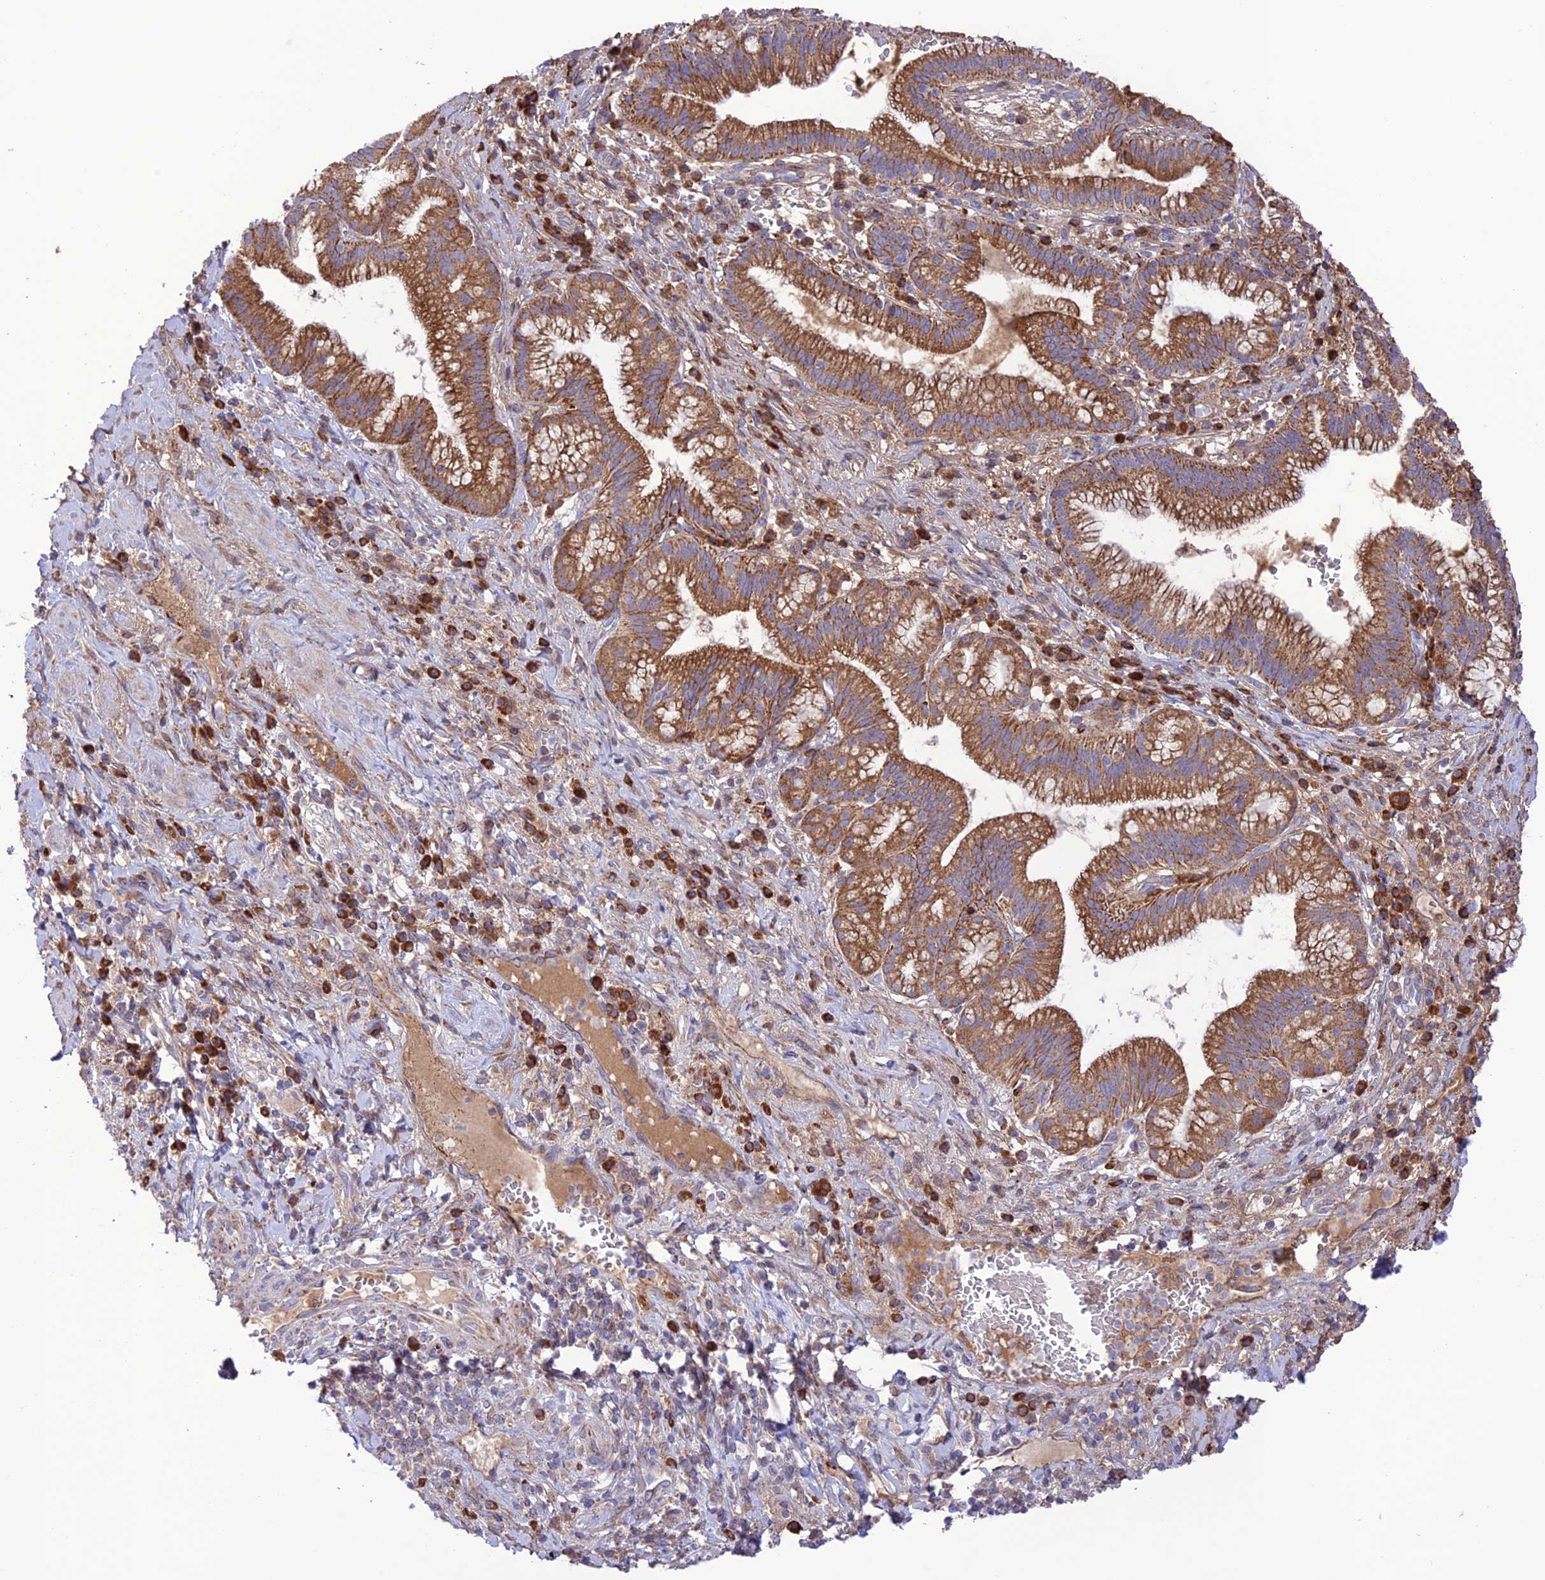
{"staining": {"intensity": "strong", "quantity": ">75%", "location": "cytoplasmic/membranous"}, "tissue": "pancreatic cancer", "cell_type": "Tumor cells", "image_type": "cancer", "snomed": [{"axis": "morphology", "description": "Adenocarcinoma, NOS"}, {"axis": "topography", "description": "Pancreas"}], "caption": "IHC photomicrograph of neoplastic tissue: adenocarcinoma (pancreatic) stained using immunohistochemistry (IHC) shows high levels of strong protein expression localized specifically in the cytoplasmic/membranous of tumor cells, appearing as a cytoplasmic/membranous brown color.", "gene": "UAP1L1", "patient": {"sex": "male", "age": 72}}